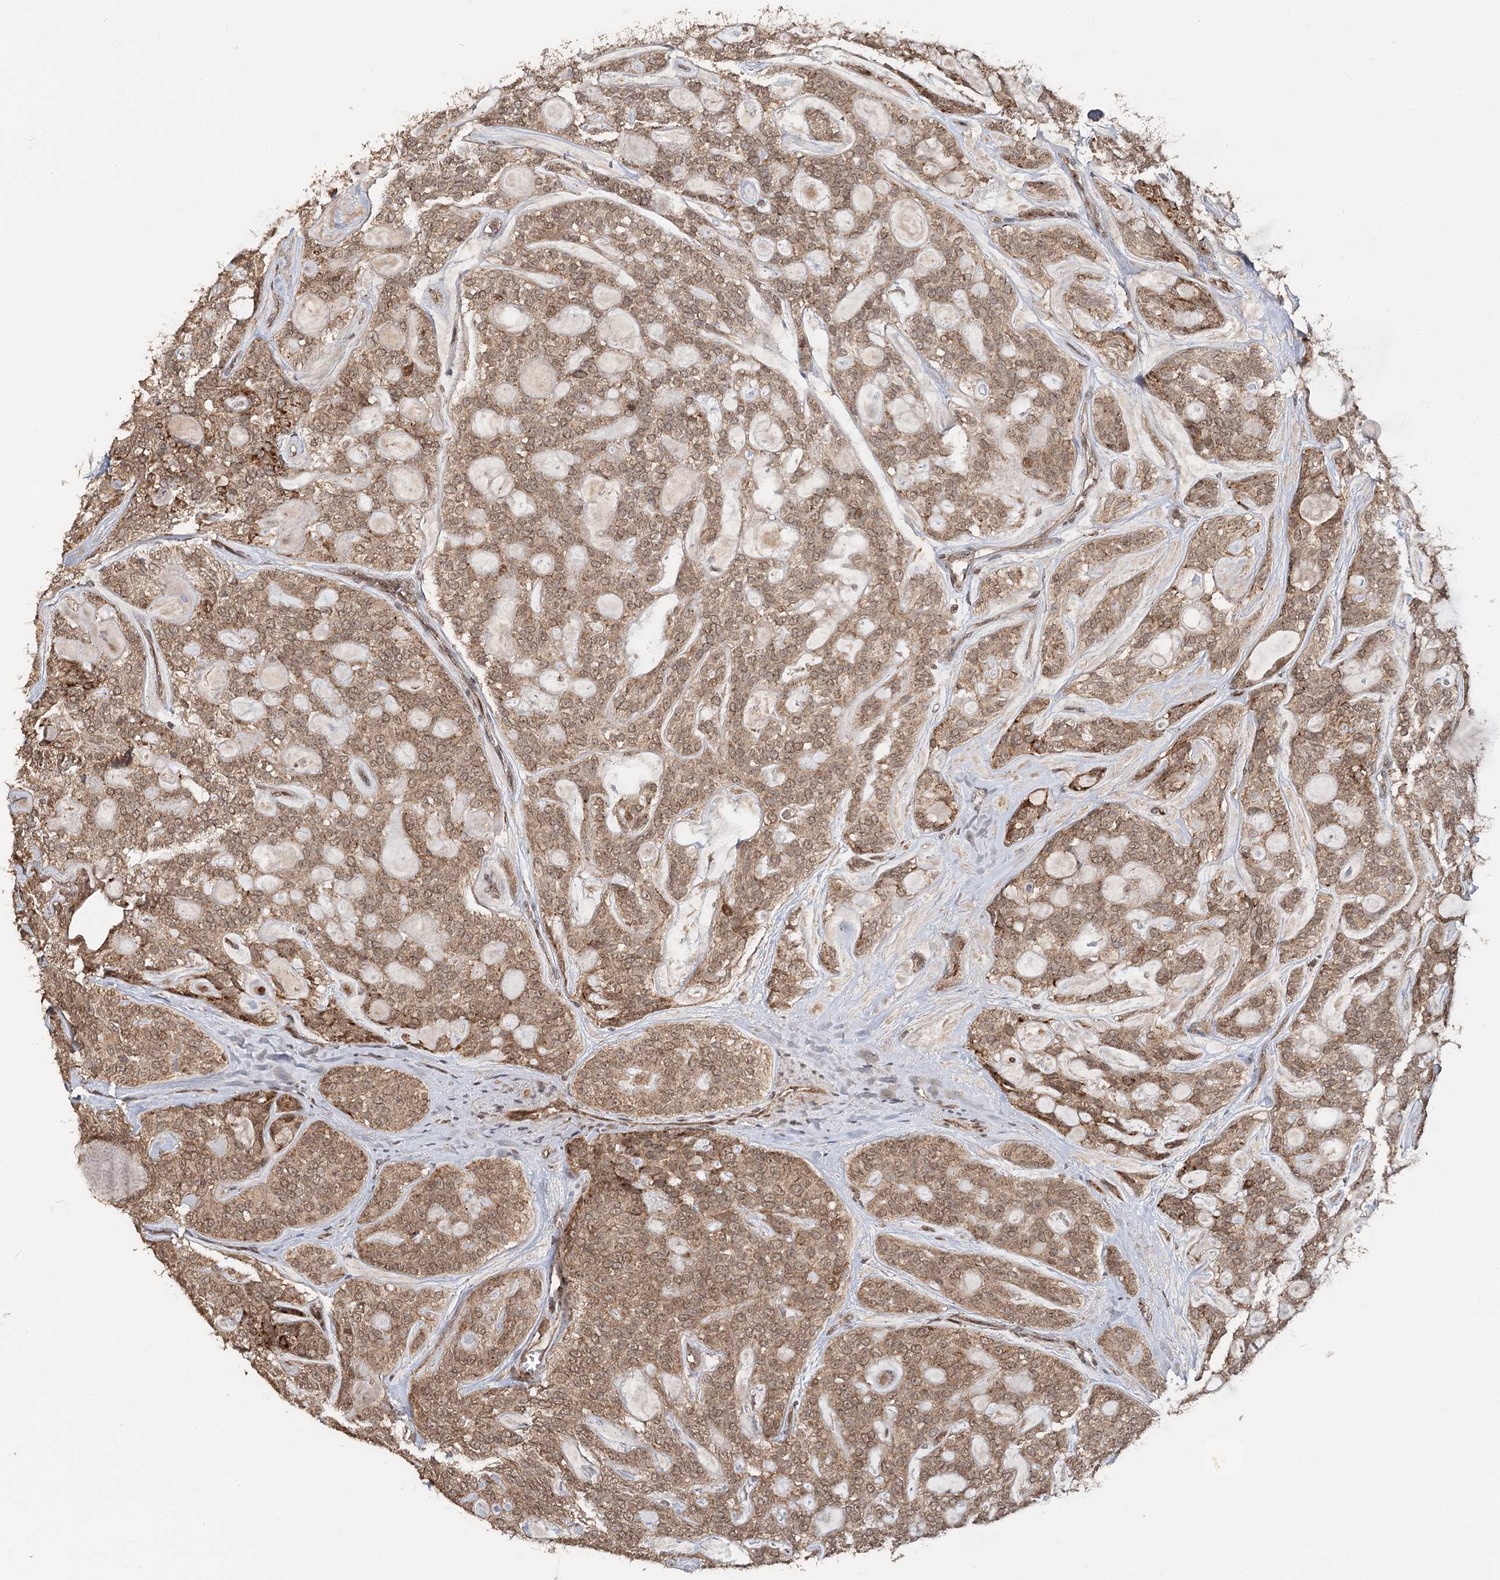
{"staining": {"intensity": "moderate", "quantity": ">75%", "location": "cytoplasmic/membranous,nuclear"}, "tissue": "head and neck cancer", "cell_type": "Tumor cells", "image_type": "cancer", "snomed": [{"axis": "morphology", "description": "Adenocarcinoma, NOS"}, {"axis": "topography", "description": "Head-Neck"}], "caption": "Head and neck cancer tissue shows moderate cytoplasmic/membranous and nuclear expression in about >75% of tumor cells", "gene": "ZNRF3", "patient": {"sex": "male", "age": 66}}